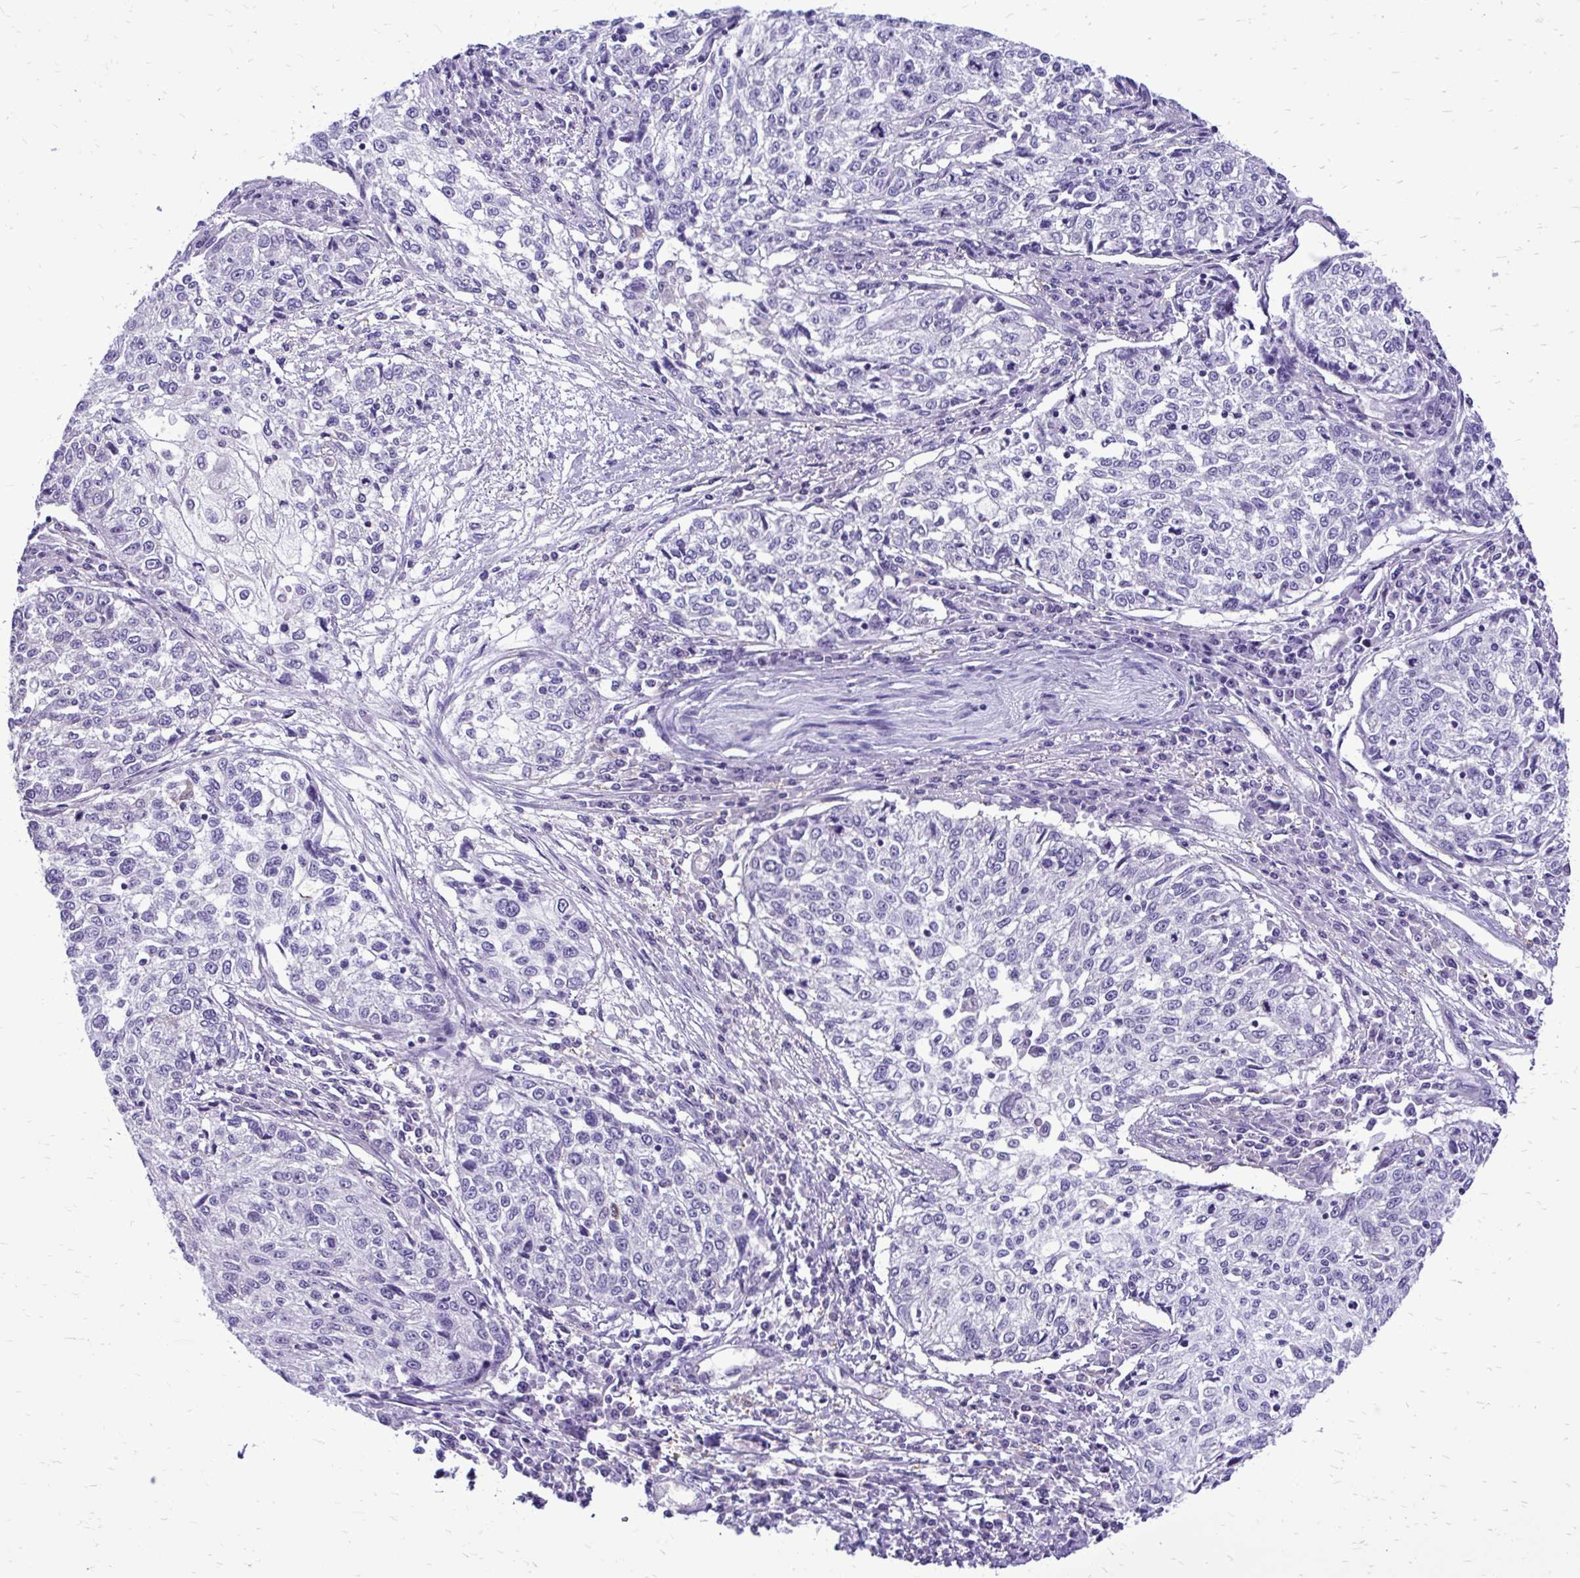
{"staining": {"intensity": "negative", "quantity": "none", "location": "none"}, "tissue": "cervical cancer", "cell_type": "Tumor cells", "image_type": "cancer", "snomed": [{"axis": "morphology", "description": "Squamous cell carcinoma, NOS"}, {"axis": "topography", "description": "Cervix"}], "caption": "The histopathology image demonstrates no significant positivity in tumor cells of cervical cancer.", "gene": "RASL11B", "patient": {"sex": "female", "age": 57}}